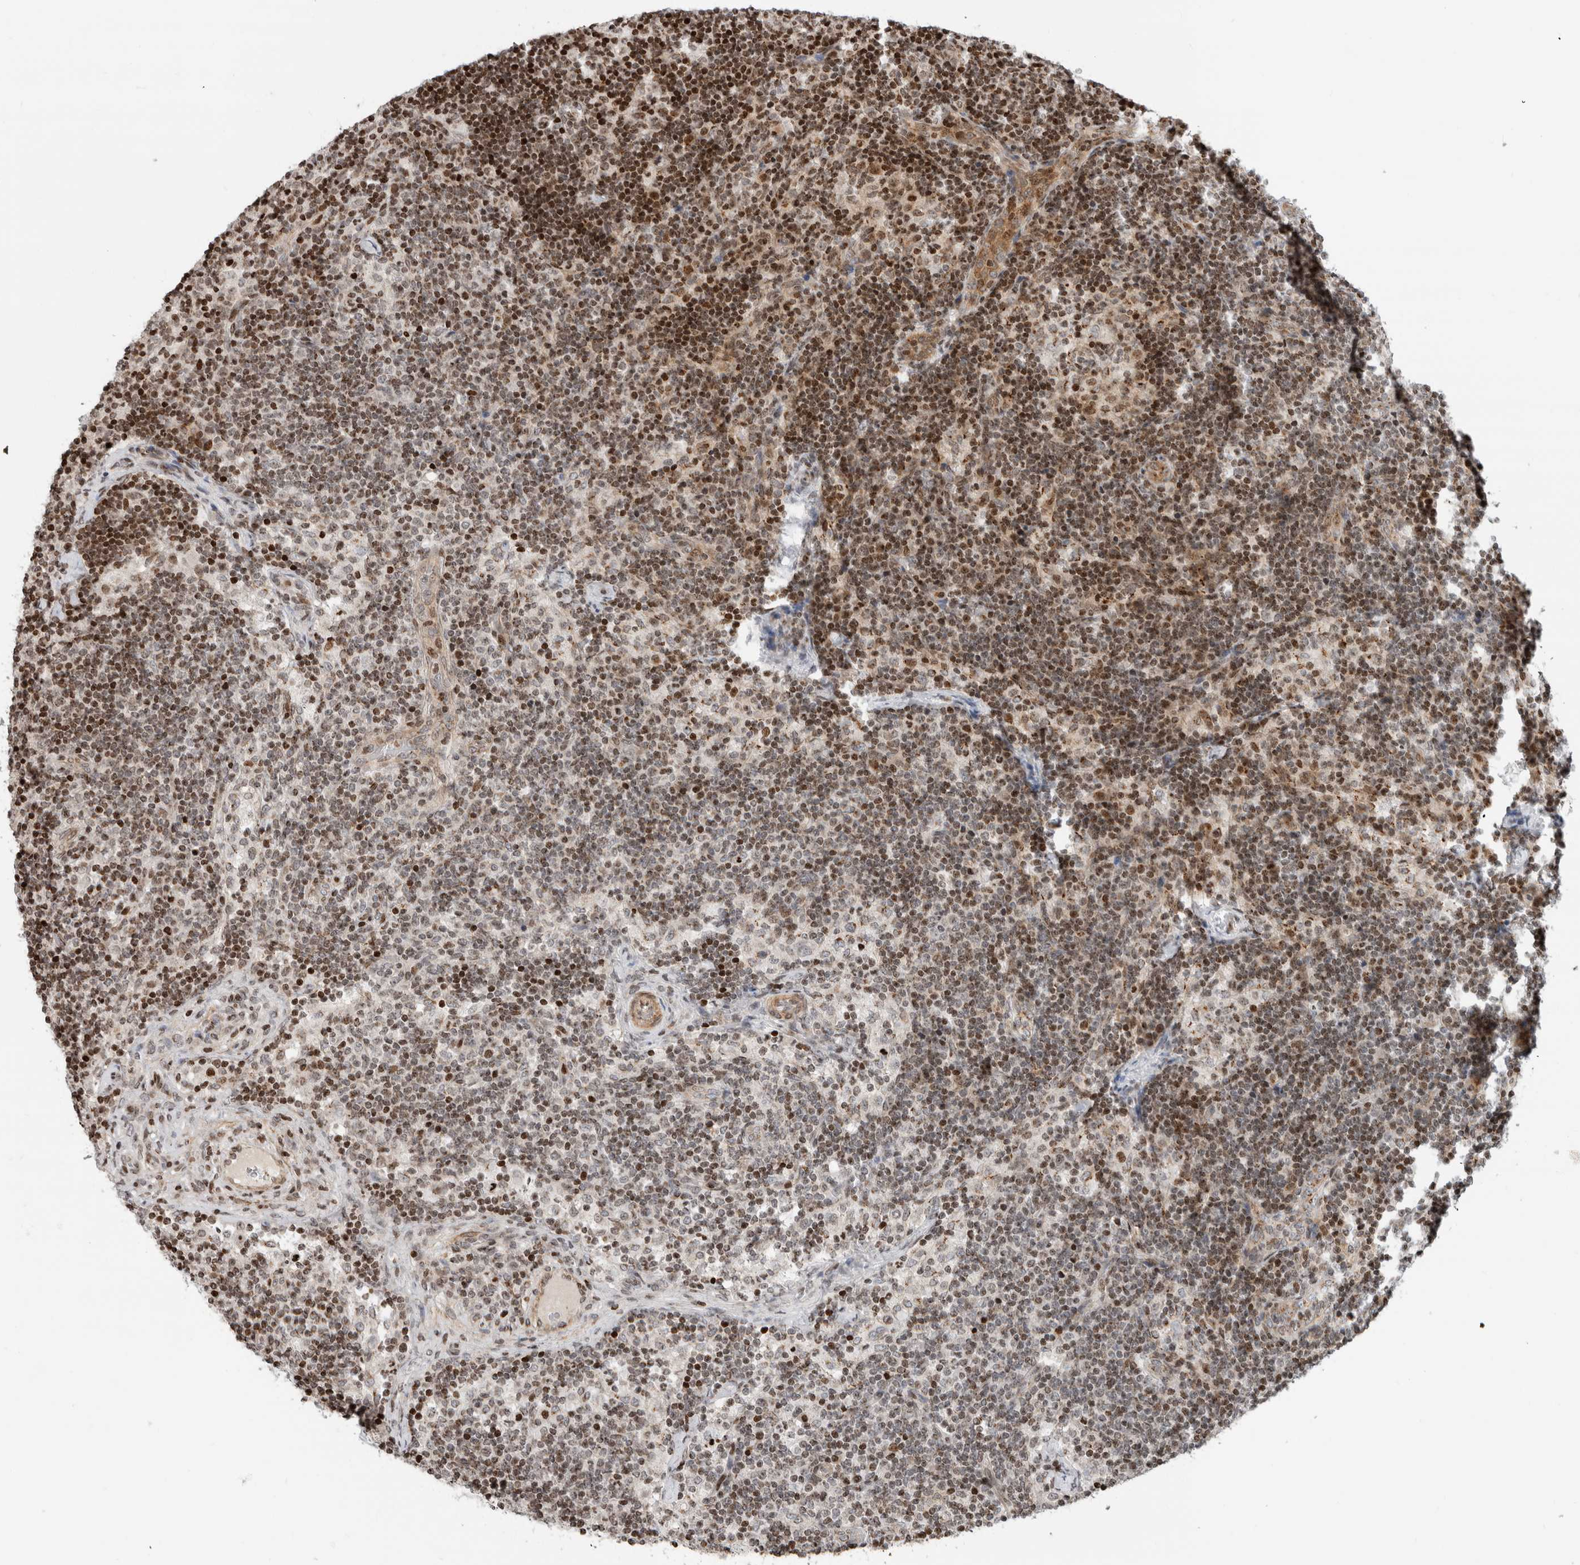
{"staining": {"intensity": "moderate", "quantity": "25%-75%", "location": "nuclear"}, "tissue": "lymph node", "cell_type": "Germinal center cells", "image_type": "normal", "snomed": [{"axis": "morphology", "description": "Normal tissue, NOS"}, {"axis": "topography", "description": "Lymph node"}], "caption": "Immunohistochemistry image of normal lymph node stained for a protein (brown), which reveals medium levels of moderate nuclear positivity in about 25%-75% of germinal center cells.", "gene": "GINS4", "patient": {"sex": "female", "age": 22}}